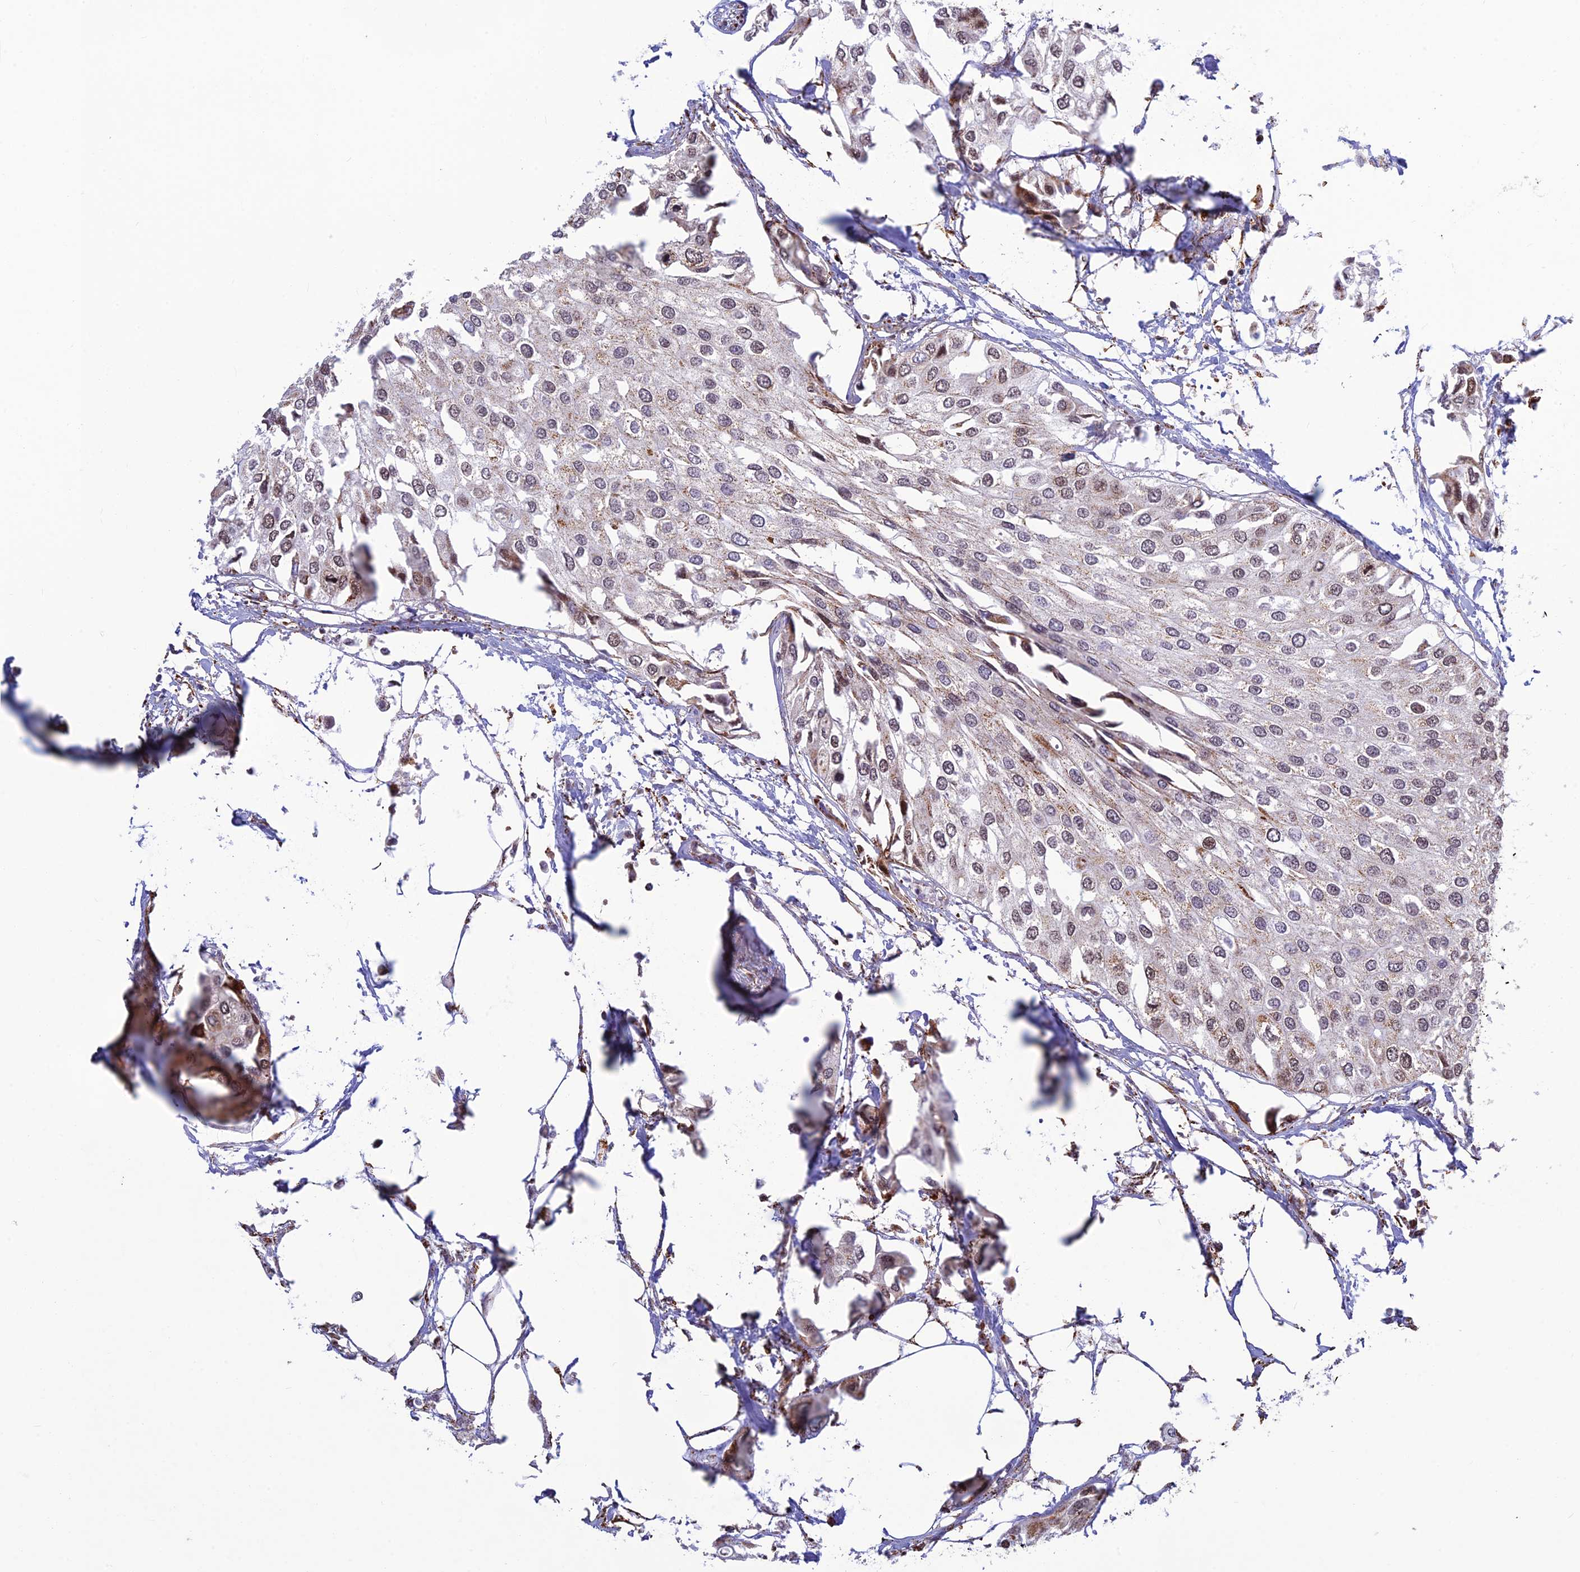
{"staining": {"intensity": "weak", "quantity": "<25%", "location": "cytoplasmic/membranous"}, "tissue": "urothelial cancer", "cell_type": "Tumor cells", "image_type": "cancer", "snomed": [{"axis": "morphology", "description": "Urothelial carcinoma, High grade"}, {"axis": "topography", "description": "Urinary bladder"}], "caption": "Micrograph shows no significant protein staining in tumor cells of urothelial carcinoma (high-grade).", "gene": "POLR1G", "patient": {"sex": "male", "age": 64}}